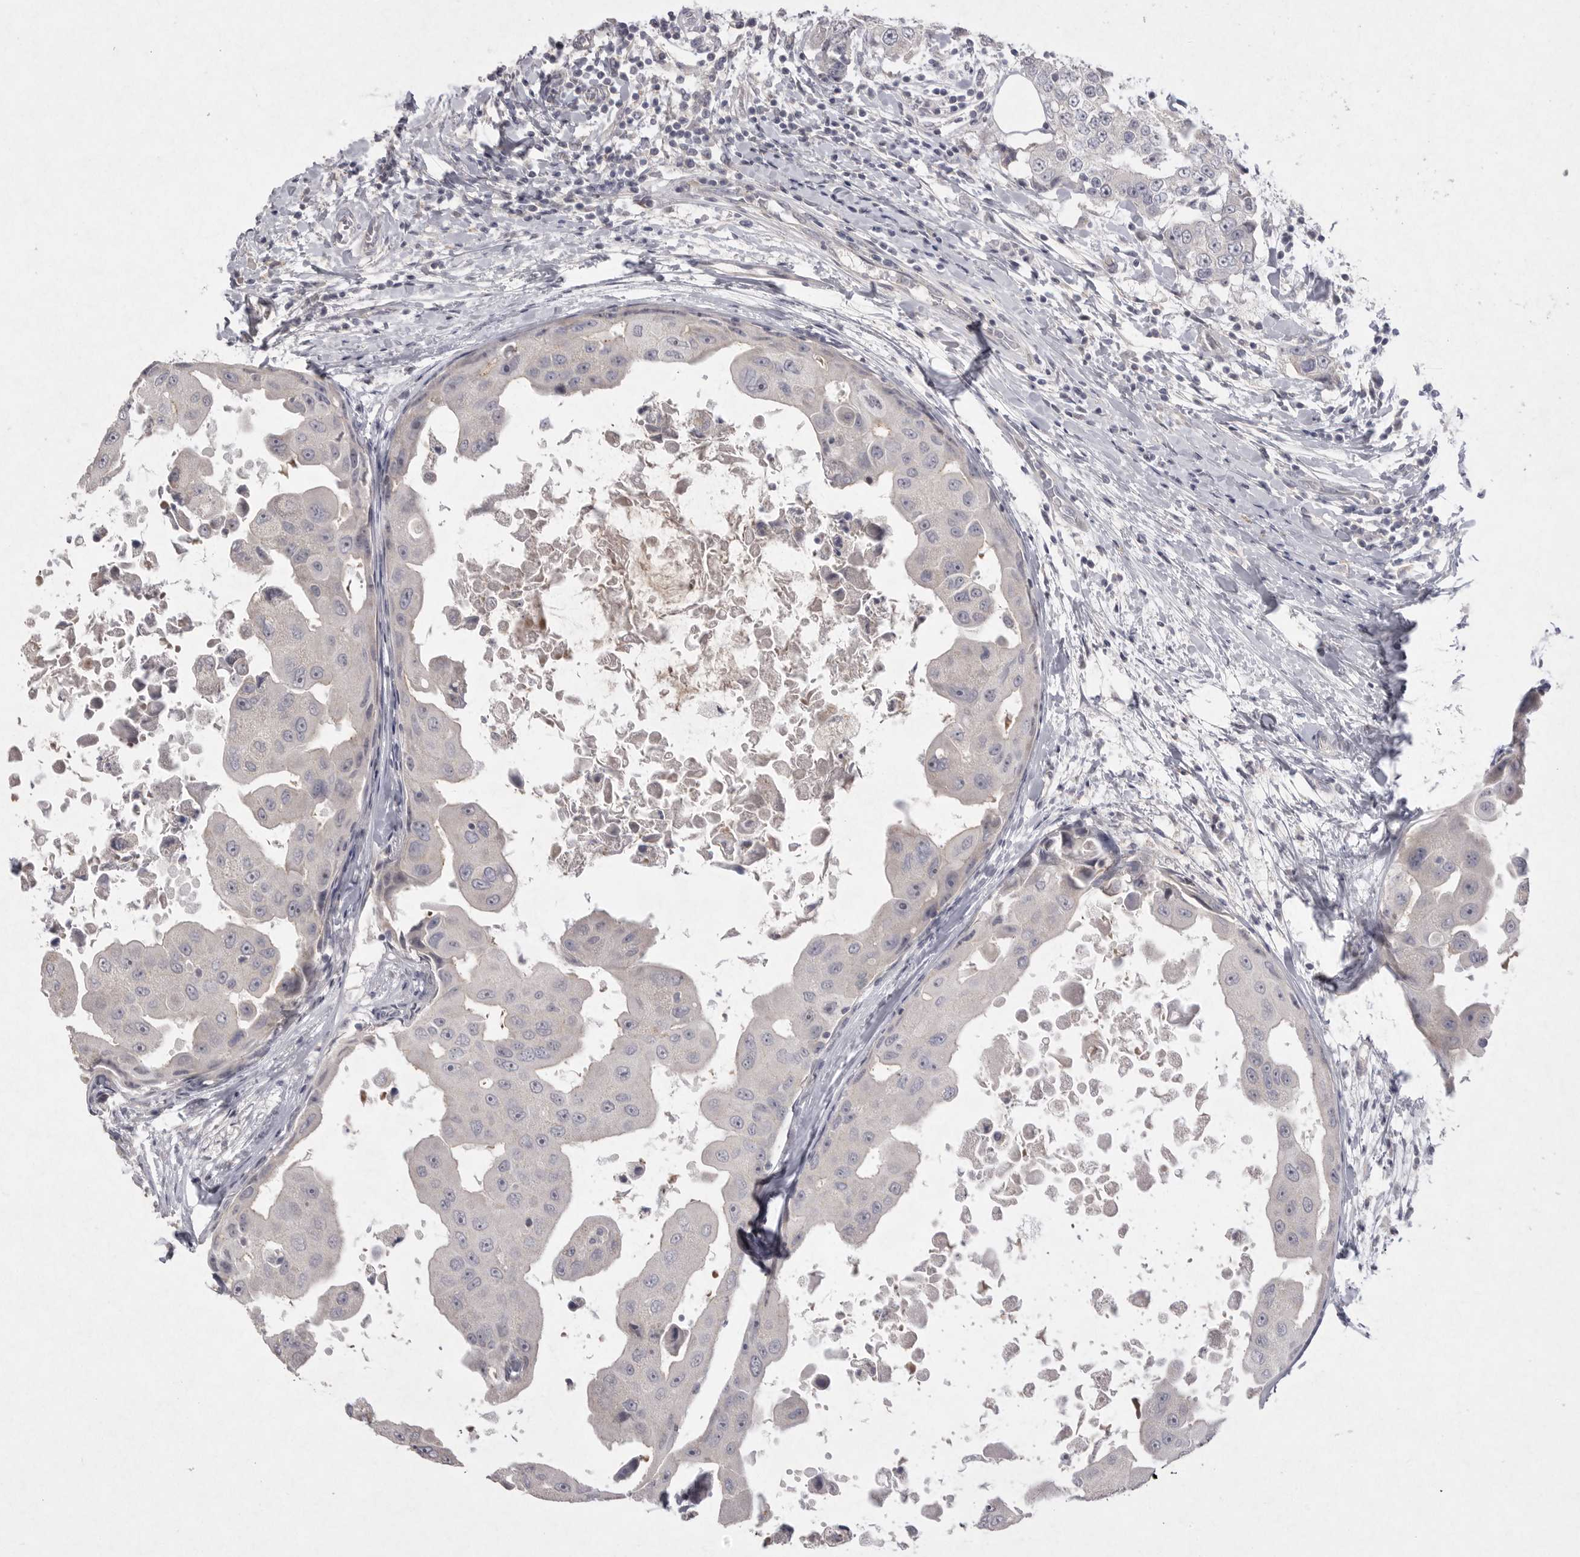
{"staining": {"intensity": "negative", "quantity": "none", "location": "none"}, "tissue": "breast cancer", "cell_type": "Tumor cells", "image_type": "cancer", "snomed": [{"axis": "morphology", "description": "Duct carcinoma"}, {"axis": "topography", "description": "Breast"}], "caption": "An image of breast cancer stained for a protein exhibits no brown staining in tumor cells. (Brightfield microscopy of DAB (3,3'-diaminobenzidine) immunohistochemistry at high magnification).", "gene": "VANGL2", "patient": {"sex": "female", "age": 27}}